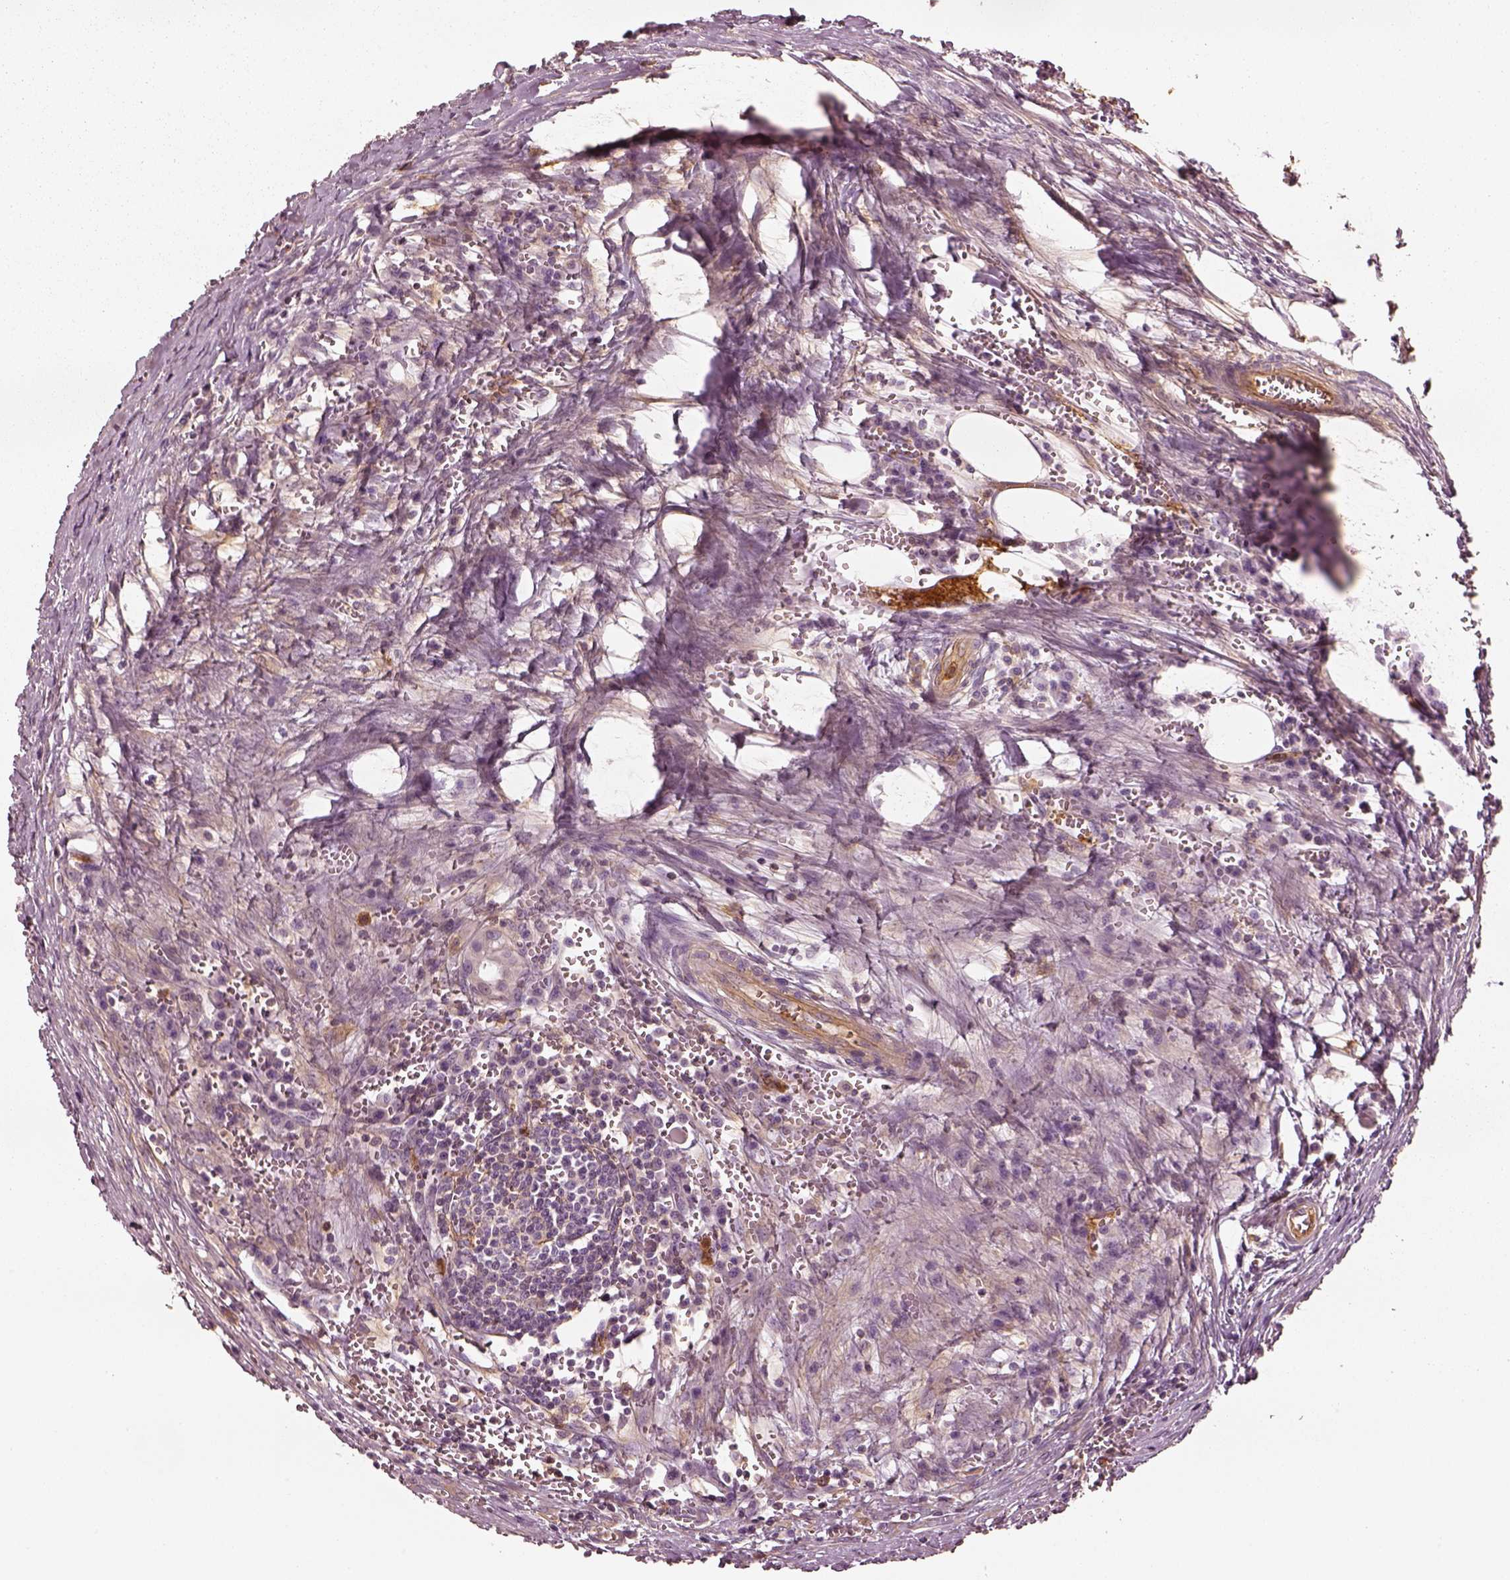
{"staining": {"intensity": "strong", "quantity": "<25%", "location": "cytoplasmic/membranous"}, "tissue": "colorectal cancer", "cell_type": "Tumor cells", "image_type": "cancer", "snomed": [{"axis": "morphology", "description": "Adenocarcinoma, NOS"}, {"axis": "topography", "description": "Colon"}], "caption": "The micrograph reveals staining of adenocarcinoma (colorectal), revealing strong cytoplasmic/membranous protein staining (brown color) within tumor cells.", "gene": "ZYX", "patient": {"sex": "female", "age": 82}}